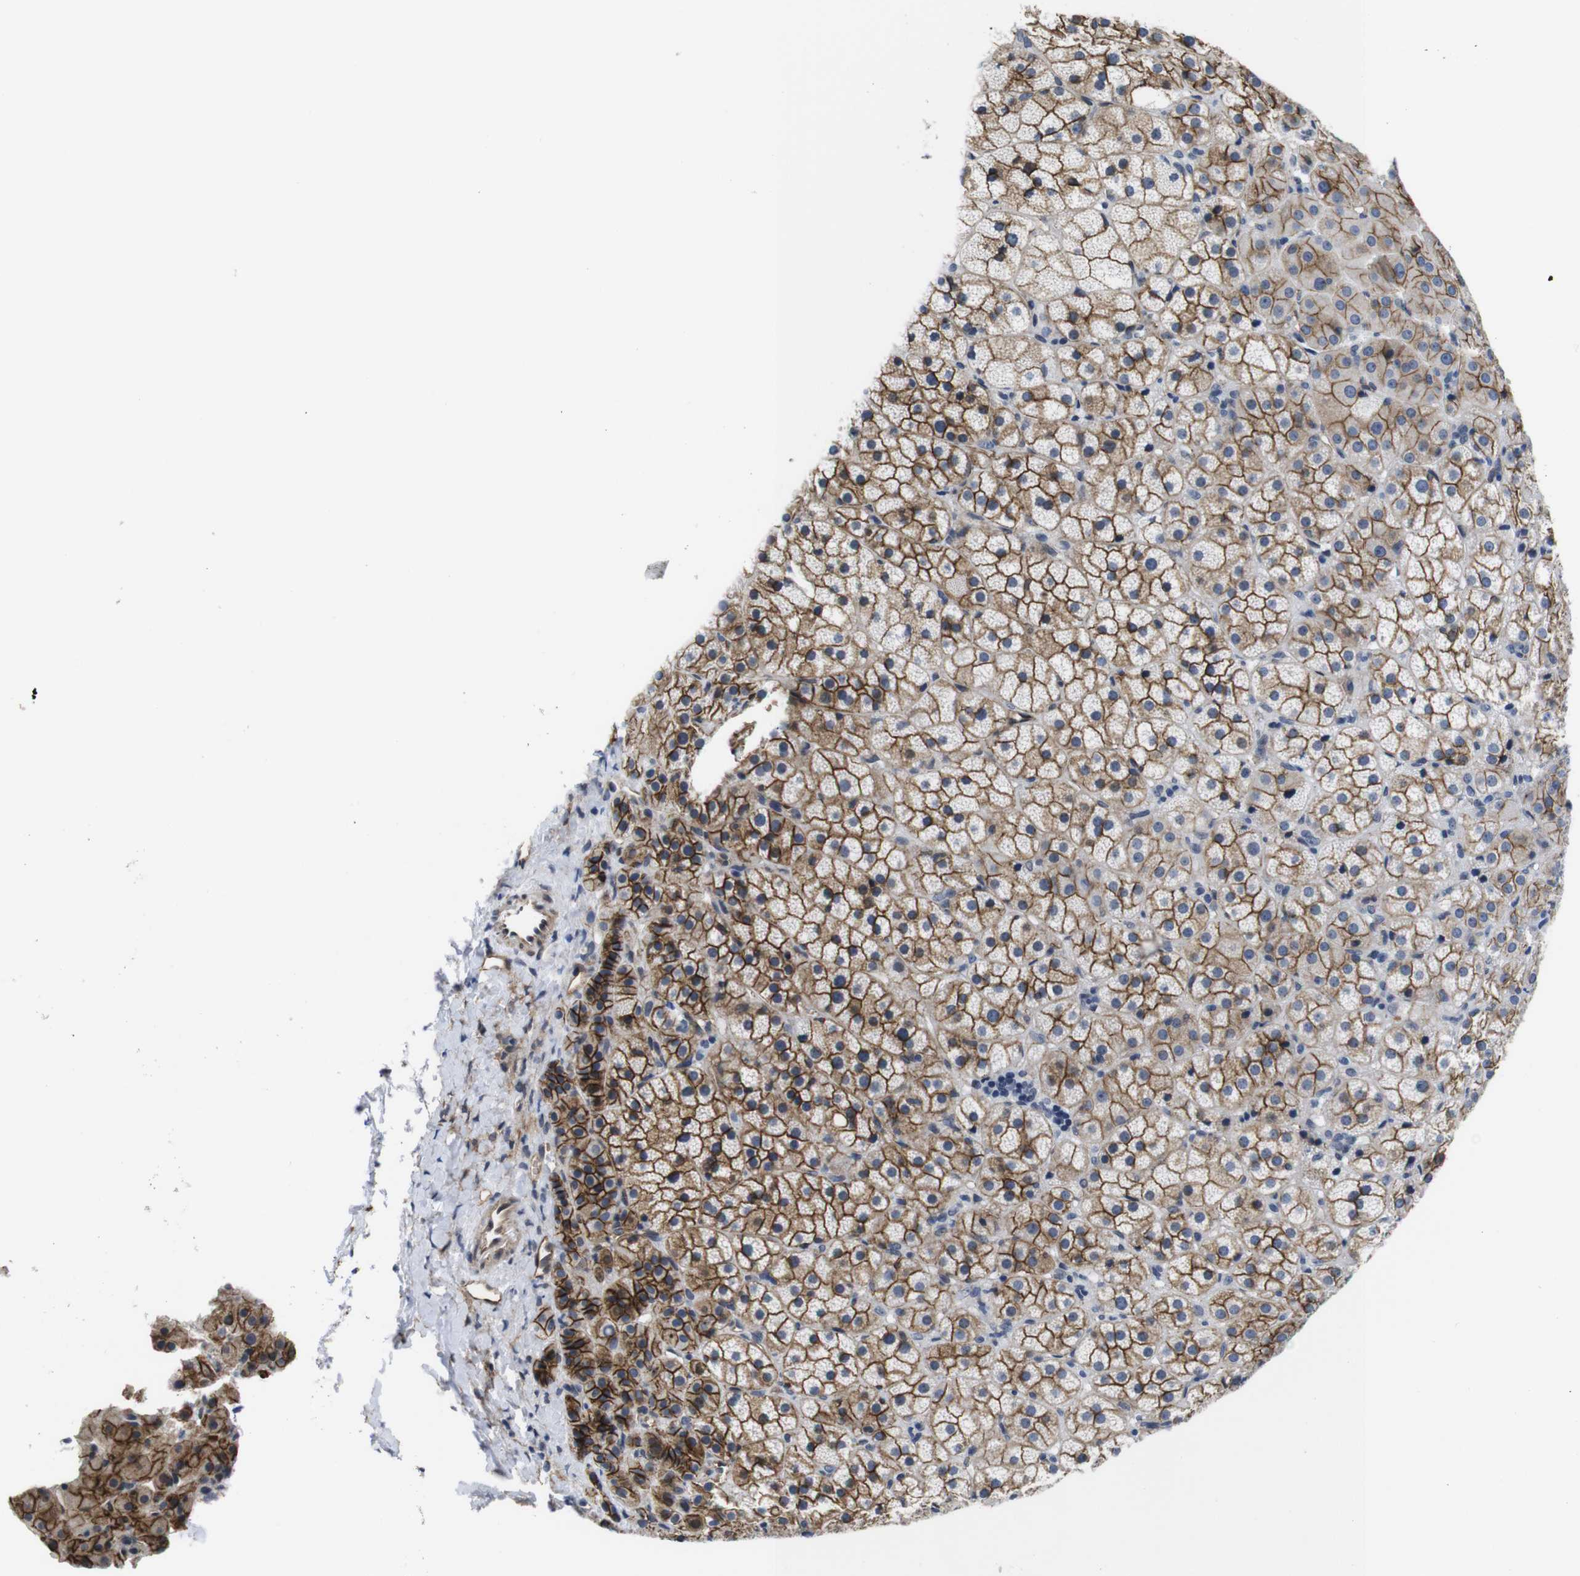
{"staining": {"intensity": "moderate", "quantity": ">75%", "location": "cytoplasmic/membranous"}, "tissue": "adrenal gland", "cell_type": "Glandular cells", "image_type": "normal", "snomed": [{"axis": "morphology", "description": "Normal tissue, NOS"}, {"axis": "topography", "description": "Adrenal gland"}], "caption": "Immunohistochemistry (DAB) staining of benign human adrenal gland displays moderate cytoplasmic/membranous protein expression in about >75% of glandular cells.", "gene": "SOCS3", "patient": {"sex": "female", "age": 57}}